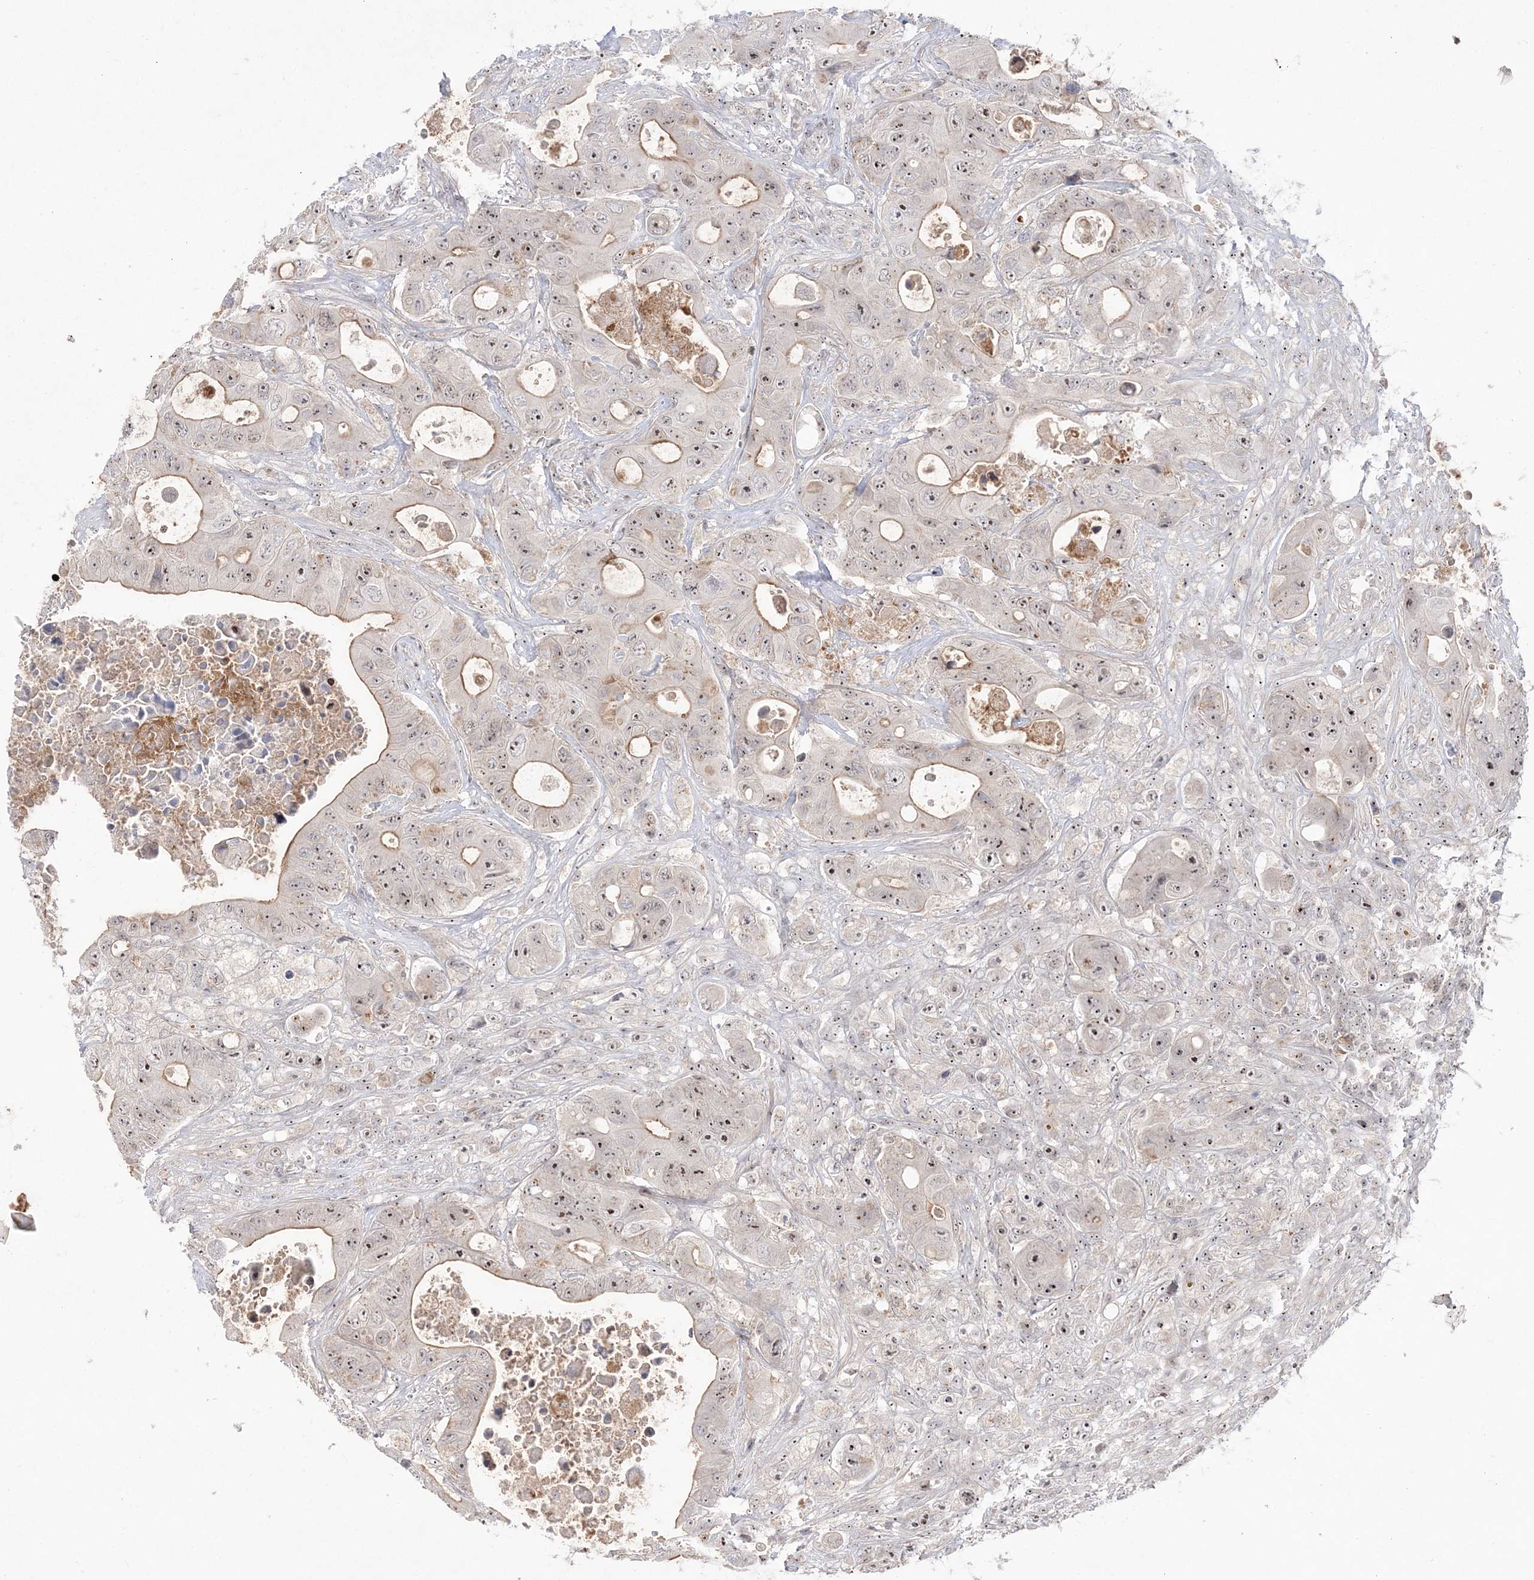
{"staining": {"intensity": "moderate", "quantity": ">75%", "location": "cytoplasmic/membranous,nuclear"}, "tissue": "colorectal cancer", "cell_type": "Tumor cells", "image_type": "cancer", "snomed": [{"axis": "morphology", "description": "Adenocarcinoma, NOS"}, {"axis": "topography", "description": "Colon"}], "caption": "Immunohistochemical staining of colorectal adenocarcinoma exhibits medium levels of moderate cytoplasmic/membranous and nuclear positivity in about >75% of tumor cells. The protein of interest is stained brown, and the nuclei are stained in blue (DAB IHC with brightfield microscopy, high magnification).", "gene": "SH3BP4", "patient": {"sex": "female", "age": 46}}